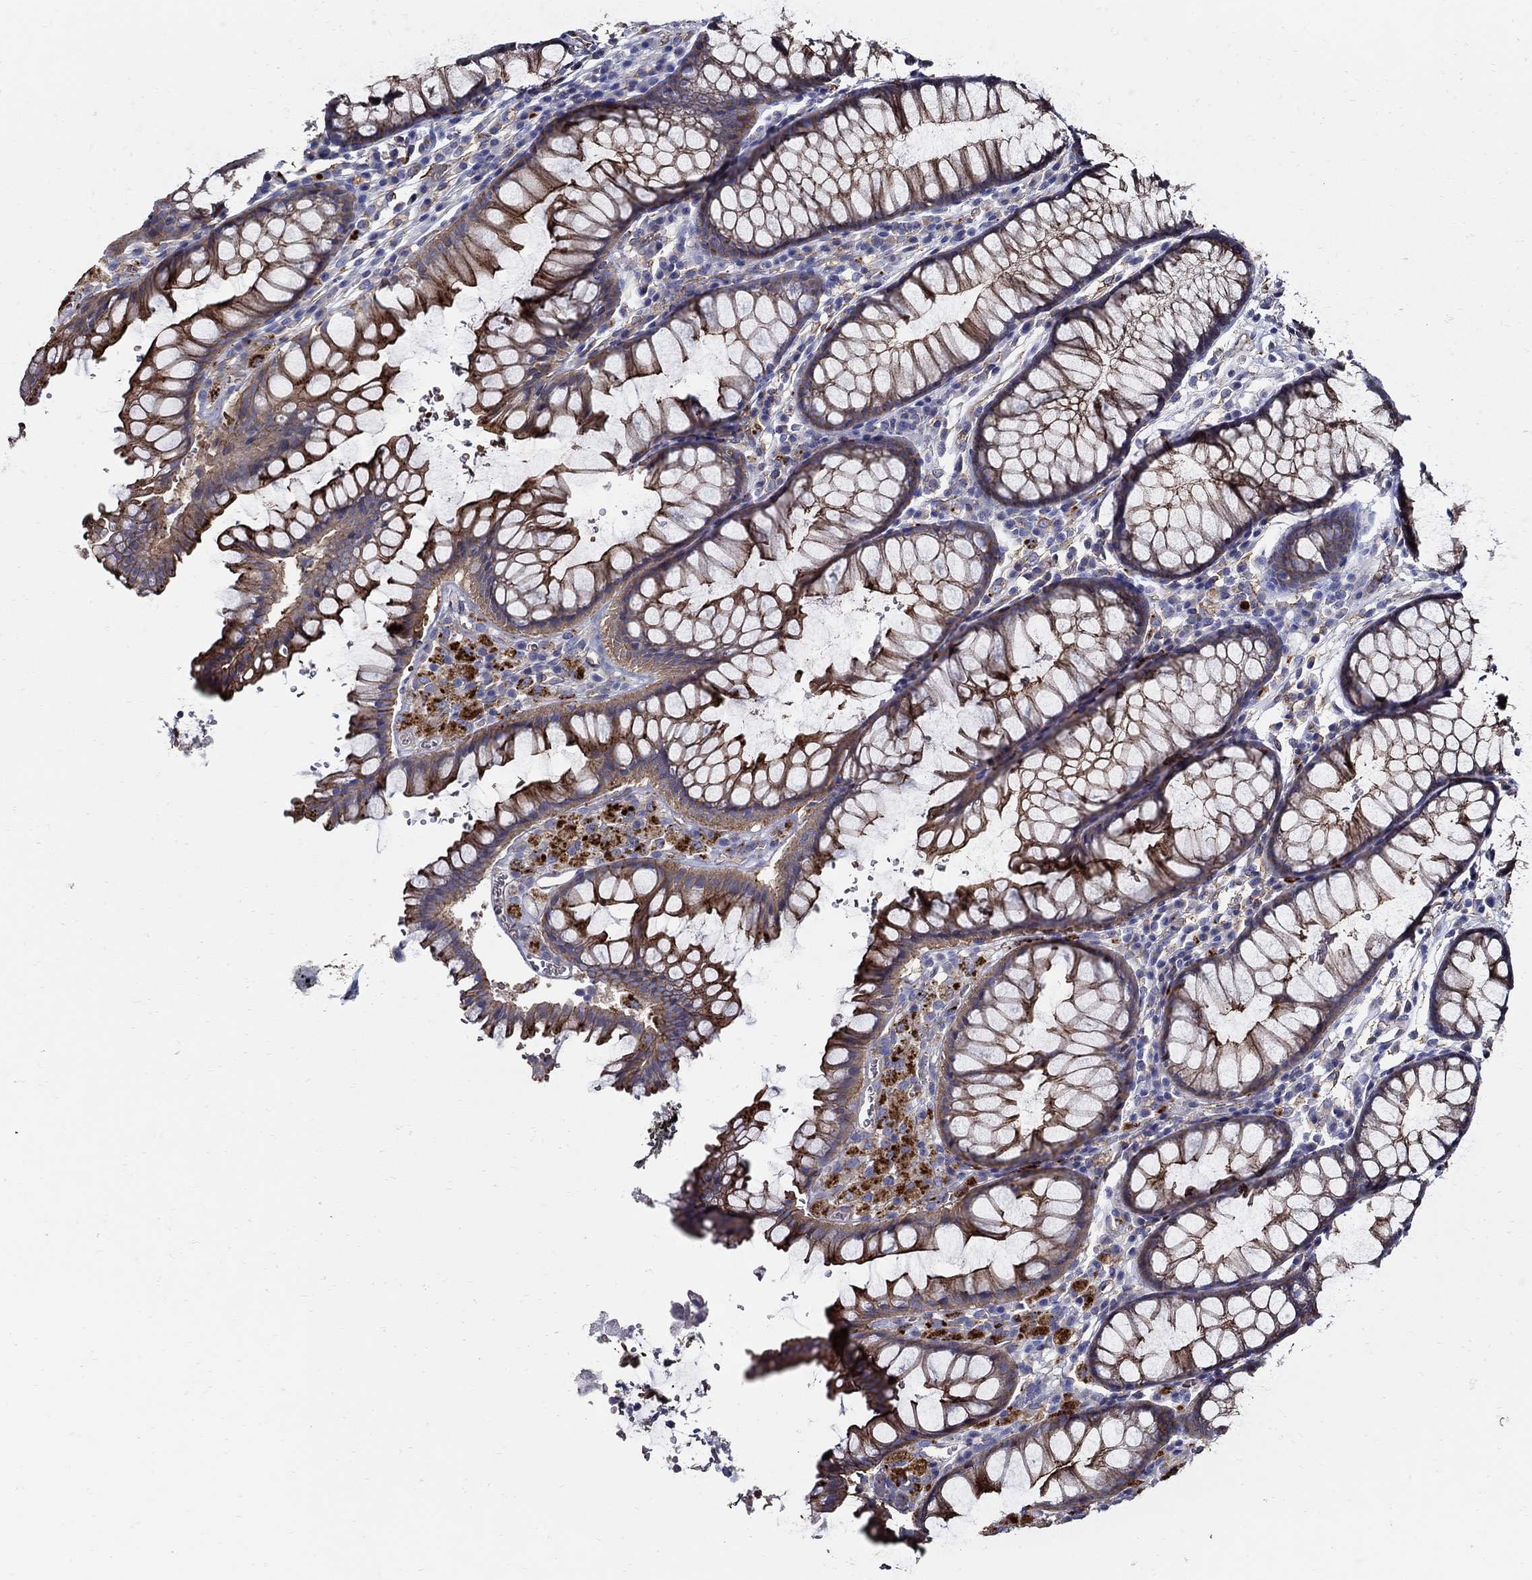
{"staining": {"intensity": "strong", "quantity": "25%-75%", "location": "cytoplasmic/membranous"}, "tissue": "rectum", "cell_type": "Glandular cells", "image_type": "normal", "snomed": [{"axis": "morphology", "description": "Normal tissue, NOS"}, {"axis": "topography", "description": "Rectum"}], "caption": "Rectum stained with DAB (3,3'-diaminobenzidine) immunohistochemistry (IHC) demonstrates high levels of strong cytoplasmic/membranous positivity in approximately 25%-75% of glandular cells. Using DAB (3,3'-diaminobenzidine) (brown) and hematoxylin (blue) stains, captured at high magnification using brightfield microscopy.", "gene": "APBB3", "patient": {"sex": "female", "age": 68}}